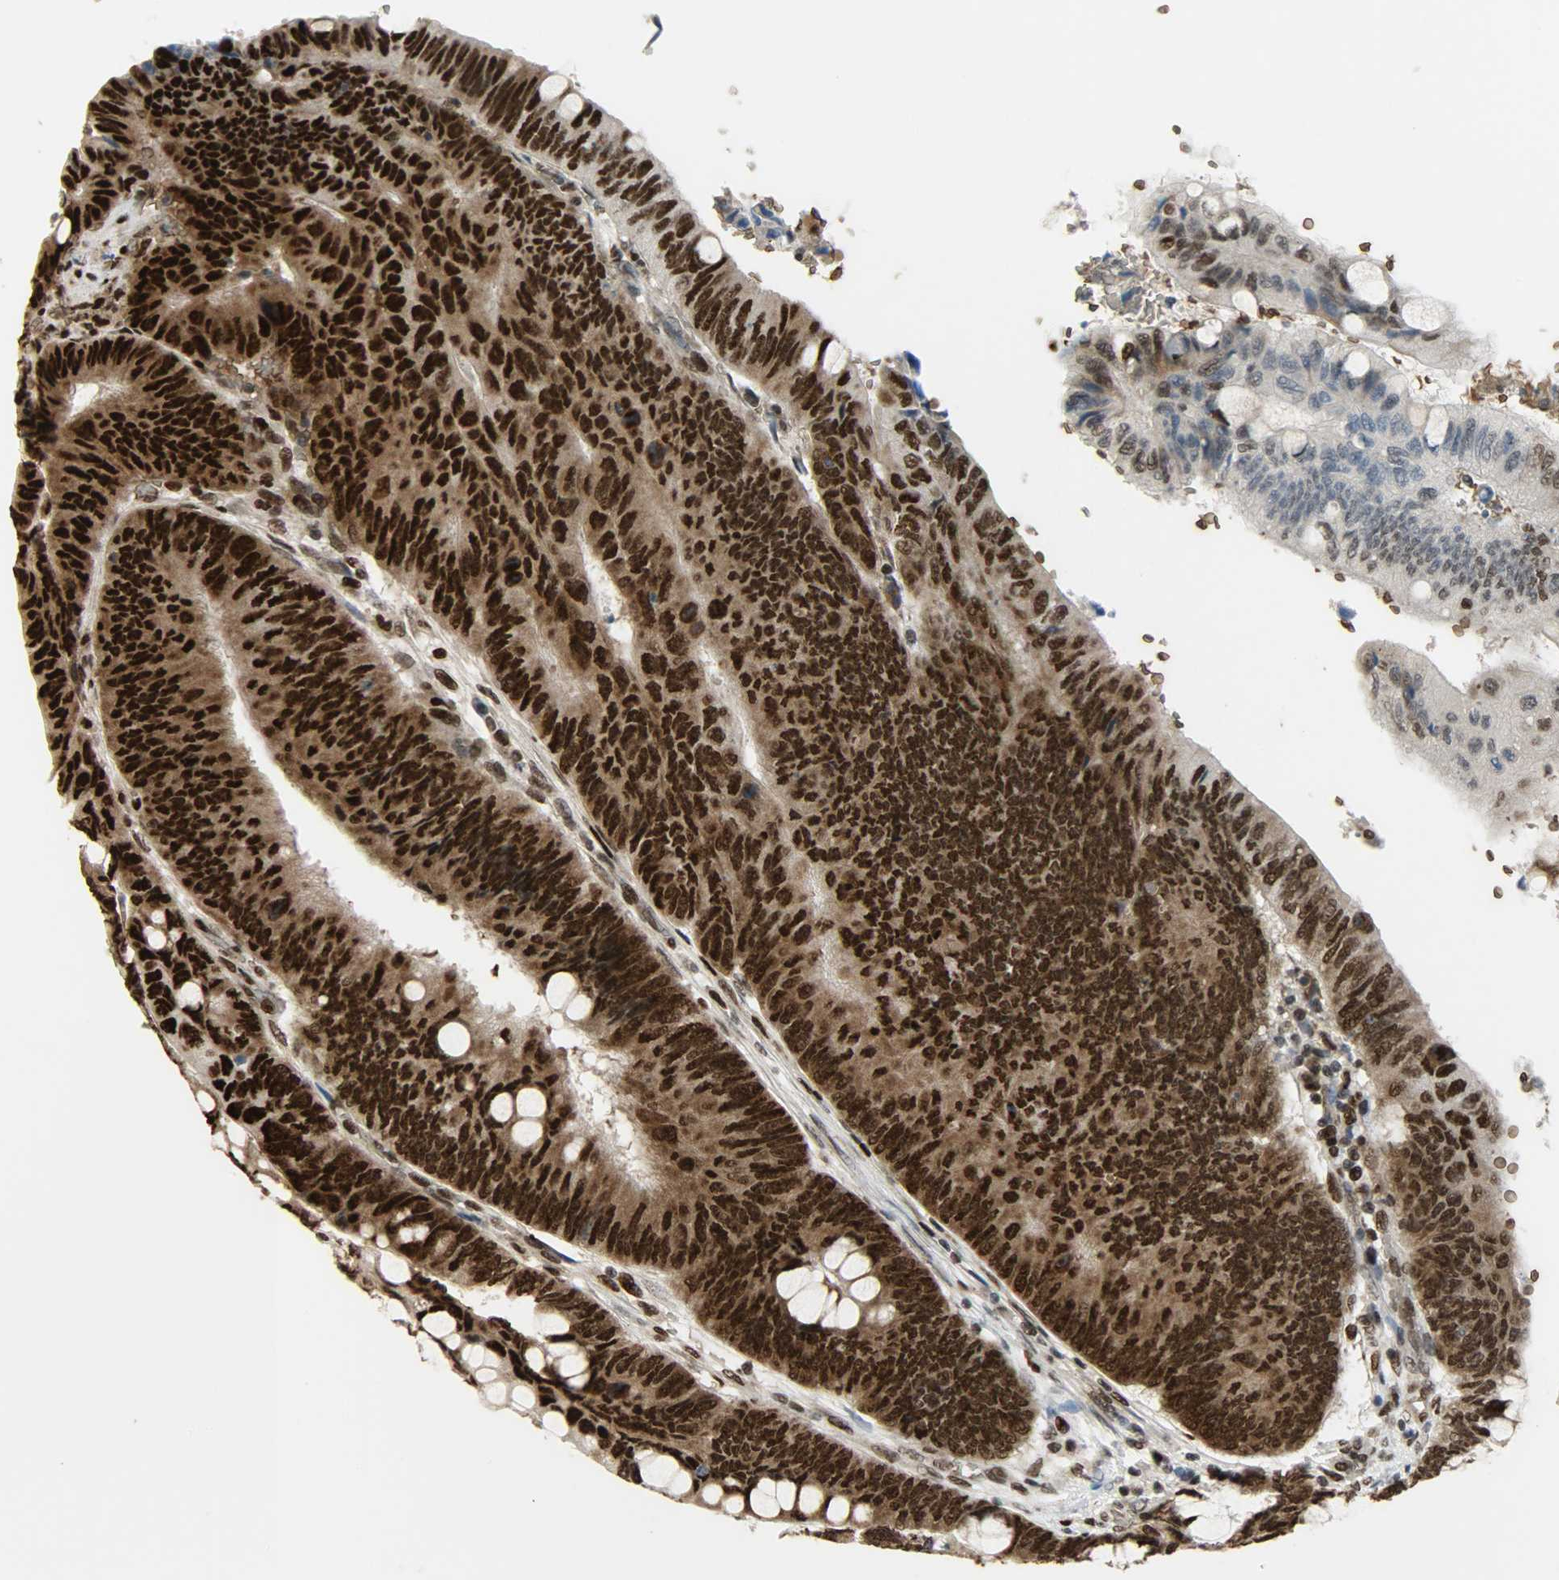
{"staining": {"intensity": "strong", "quantity": ">75%", "location": "cytoplasmic/membranous,nuclear"}, "tissue": "colorectal cancer", "cell_type": "Tumor cells", "image_type": "cancer", "snomed": [{"axis": "morphology", "description": "Normal tissue, NOS"}, {"axis": "morphology", "description": "Adenocarcinoma, NOS"}, {"axis": "topography", "description": "Rectum"}], "caption": "Protein analysis of adenocarcinoma (colorectal) tissue displays strong cytoplasmic/membranous and nuclear staining in about >75% of tumor cells.", "gene": "SNAI1", "patient": {"sex": "male", "age": 92}}